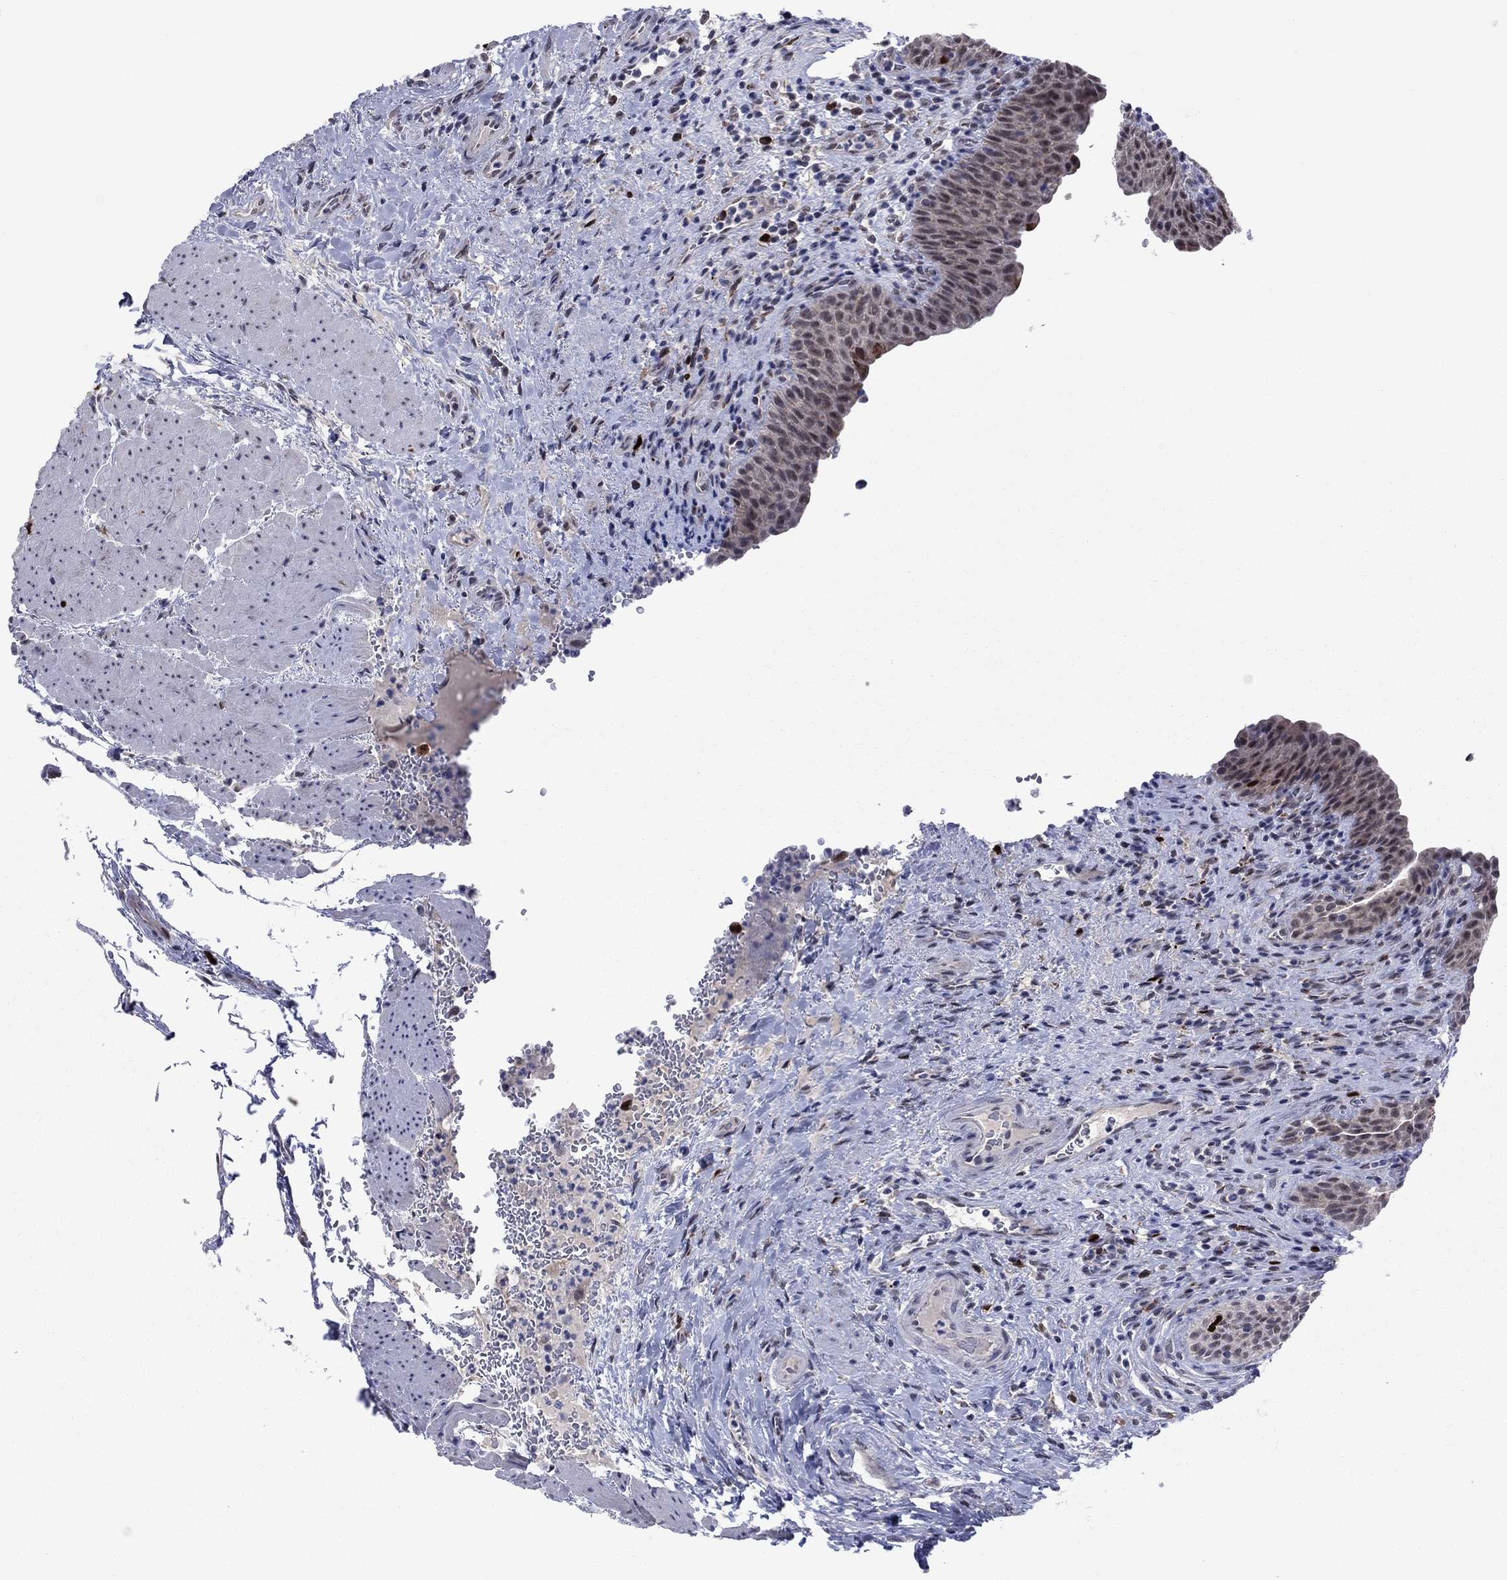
{"staining": {"intensity": "strong", "quantity": "<25%", "location": "cytoplasmic/membranous,nuclear"}, "tissue": "urinary bladder", "cell_type": "Urothelial cells", "image_type": "normal", "snomed": [{"axis": "morphology", "description": "Normal tissue, NOS"}, {"axis": "topography", "description": "Urinary bladder"}], "caption": "This histopathology image reveals immunohistochemistry staining of benign human urinary bladder, with medium strong cytoplasmic/membranous,nuclear positivity in about <25% of urothelial cells.", "gene": "CDCA5", "patient": {"sex": "male", "age": 66}}